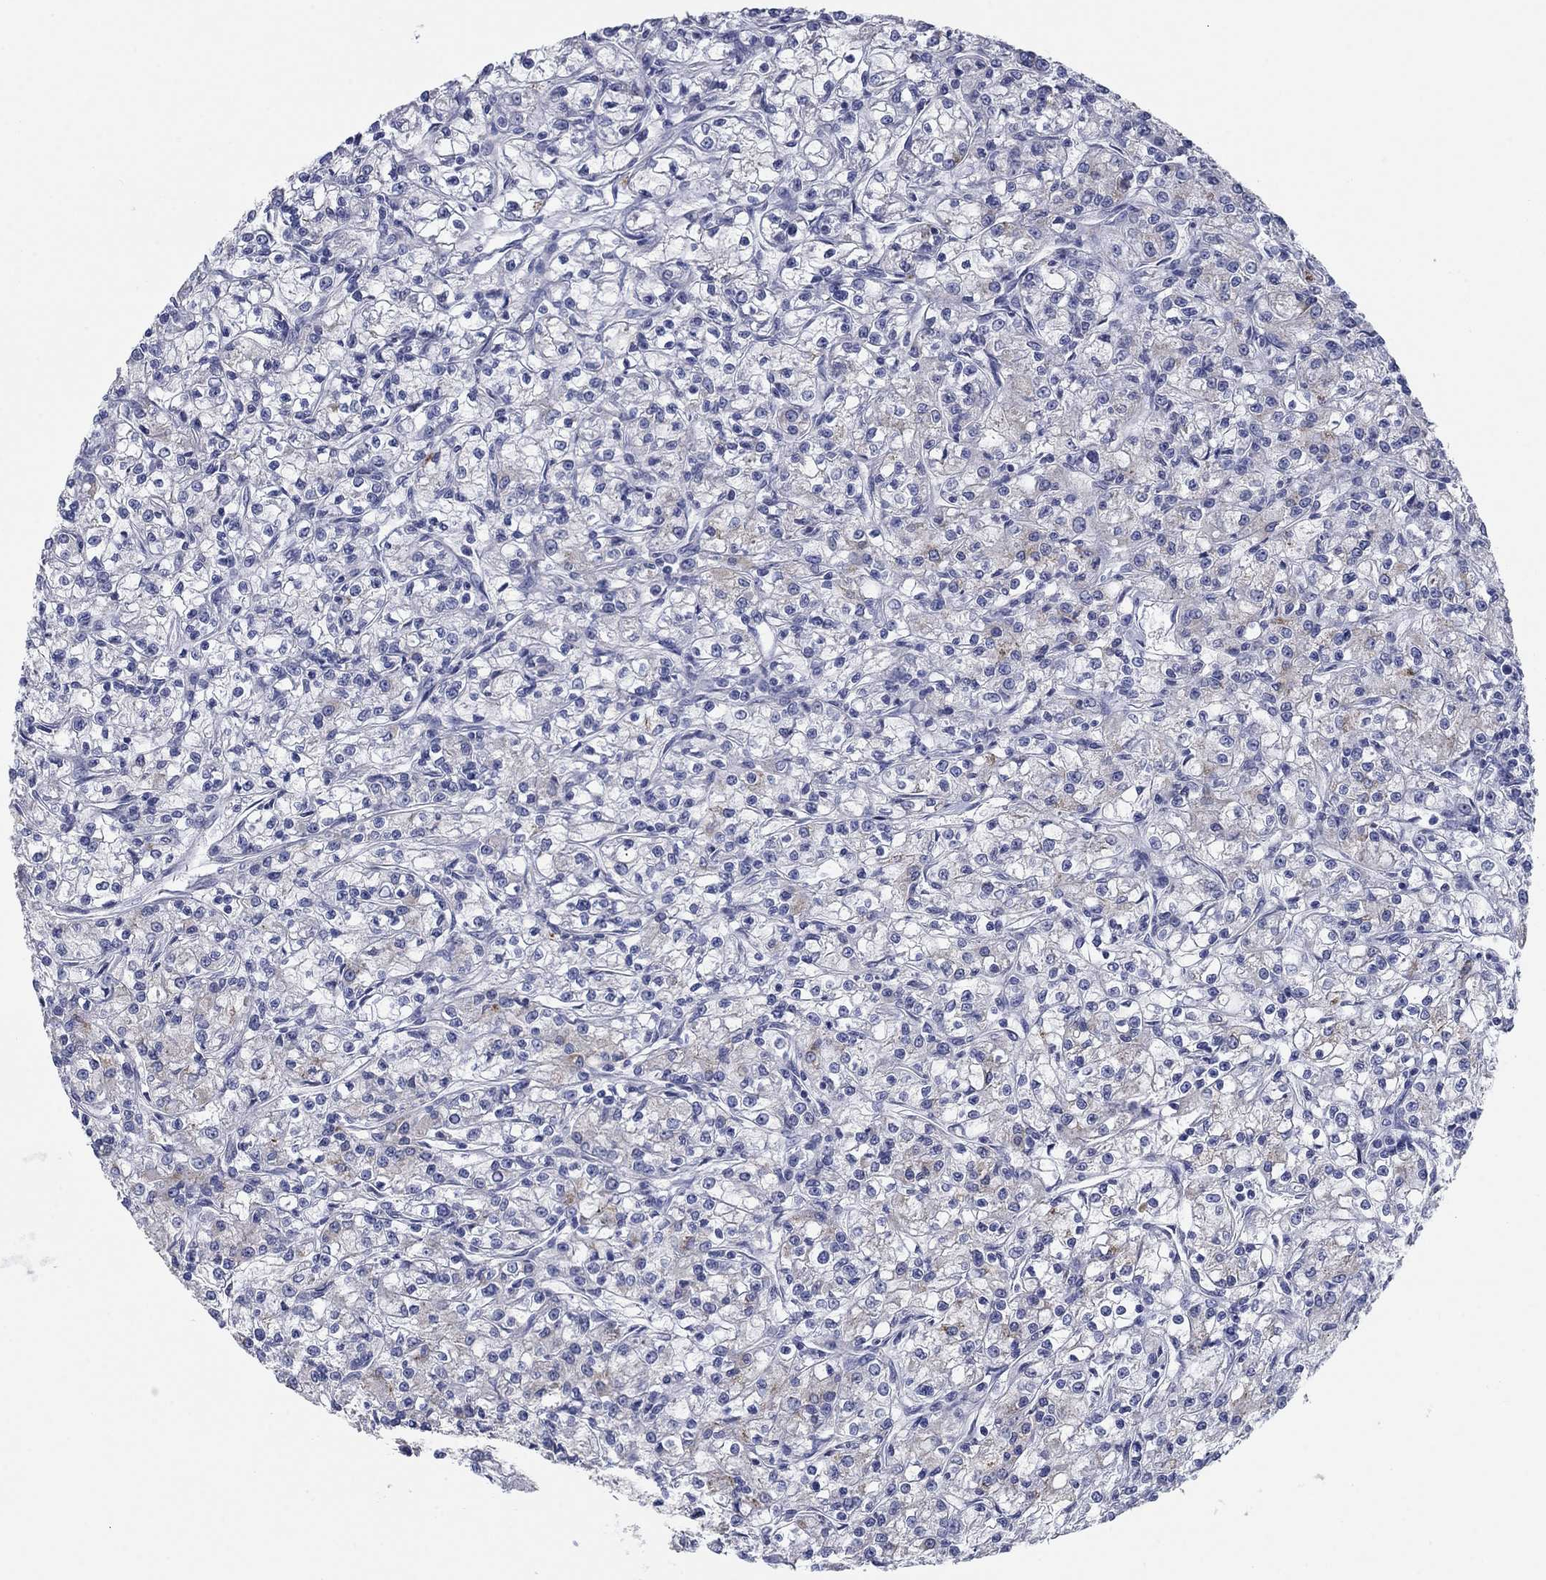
{"staining": {"intensity": "negative", "quantity": "none", "location": "none"}, "tissue": "renal cancer", "cell_type": "Tumor cells", "image_type": "cancer", "snomed": [{"axis": "morphology", "description": "Adenocarcinoma, NOS"}, {"axis": "topography", "description": "Kidney"}], "caption": "There is no significant staining in tumor cells of renal cancer (adenocarcinoma).", "gene": "APOC3", "patient": {"sex": "female", "age": 59}}